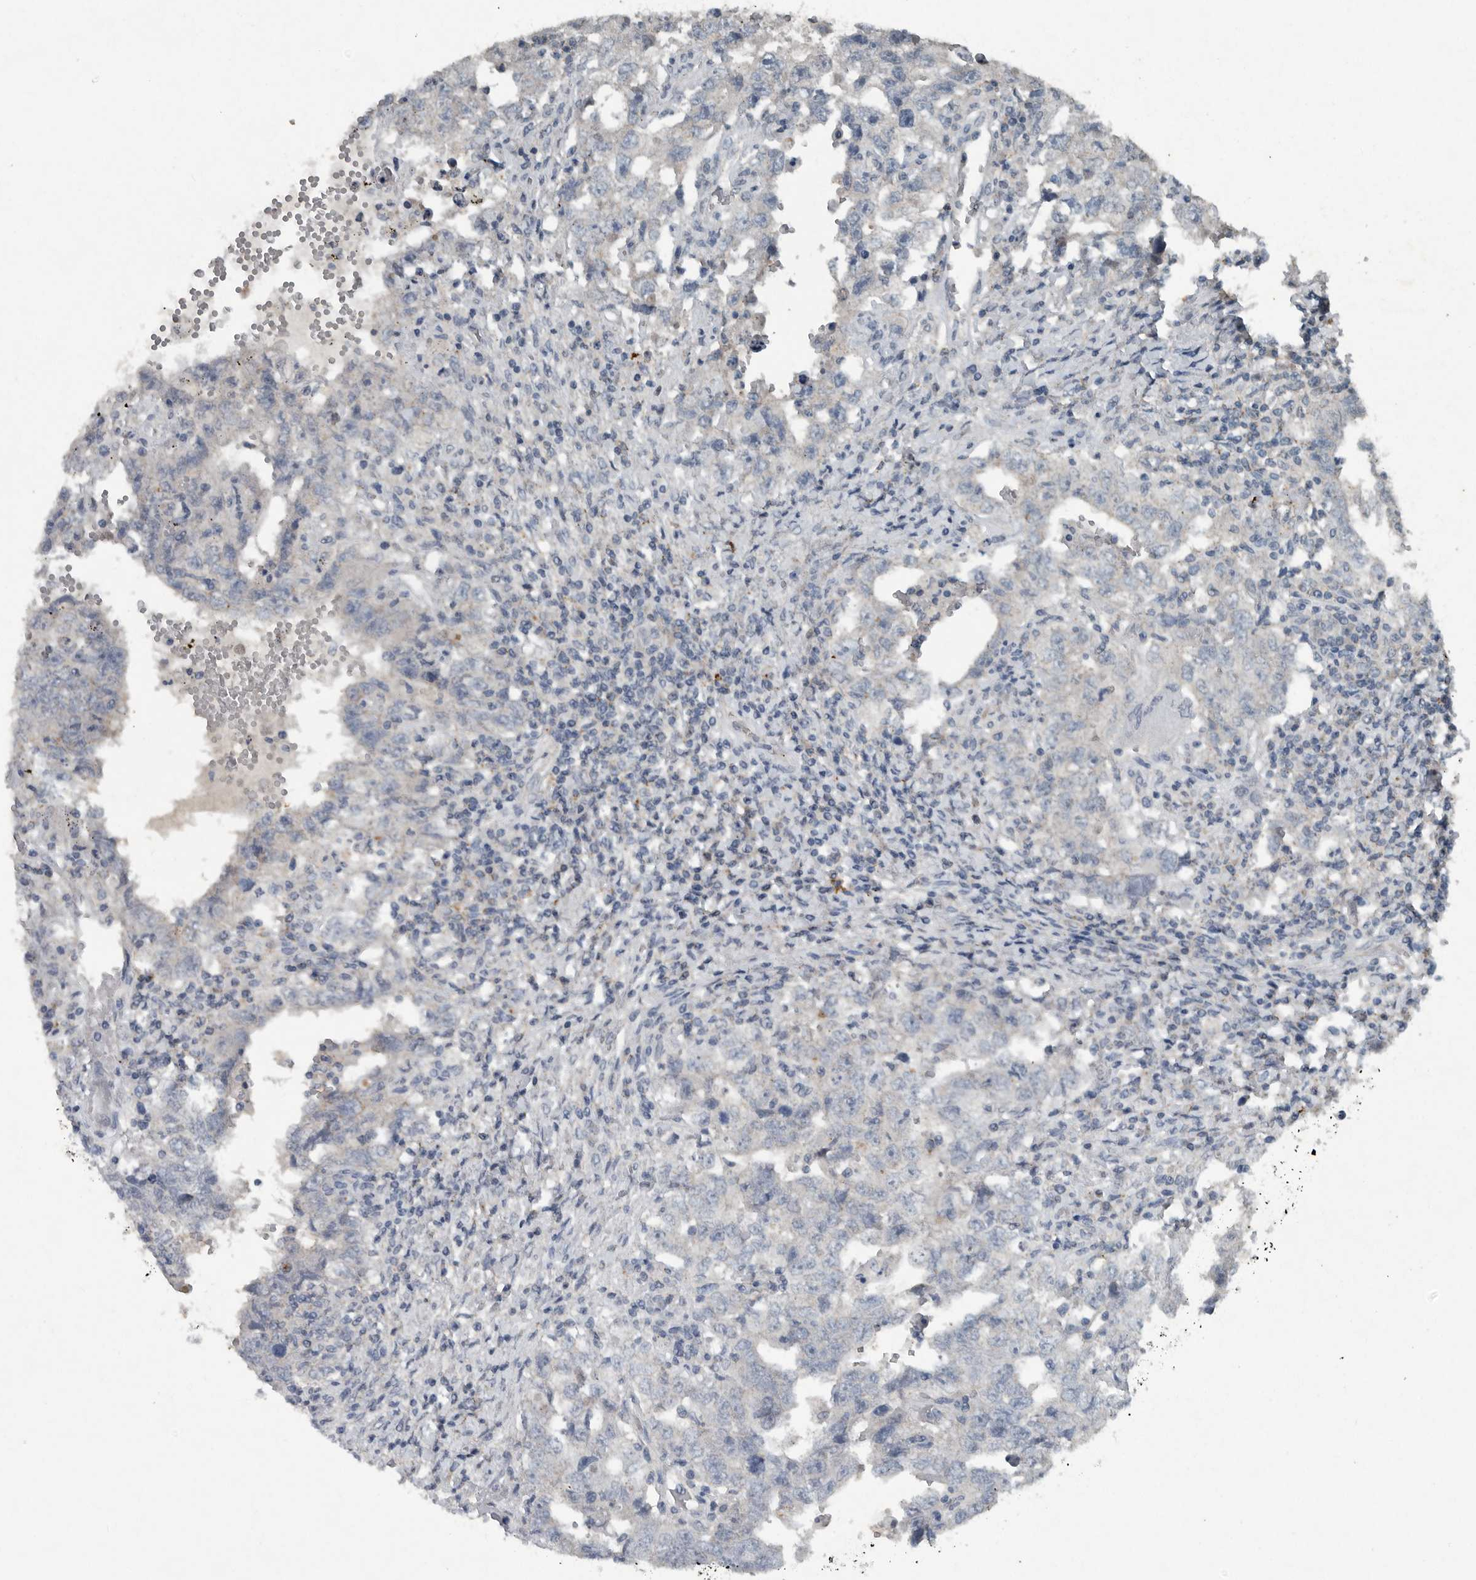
{"staining": {"intensity": "negative", "quantity": "none", "location": "none"}, "tissue": "testis cancer", "cell_type": "Tumor cells", "image_type": "cancer", "snomed": [{"axis": "morphology", "description": "Carcinoma, Embryonal, NOS"}, {"axis": "topography", "description": "Testis"}], "caption": "An image of testis cancer stained for a protein displays no brown staining in tumor cells. (Brightfield microscopy of DAB immunohistochemistry (IHC) at high magnification).", "gene": "IL20", "patient": {"sex": "male", "age": 26}}